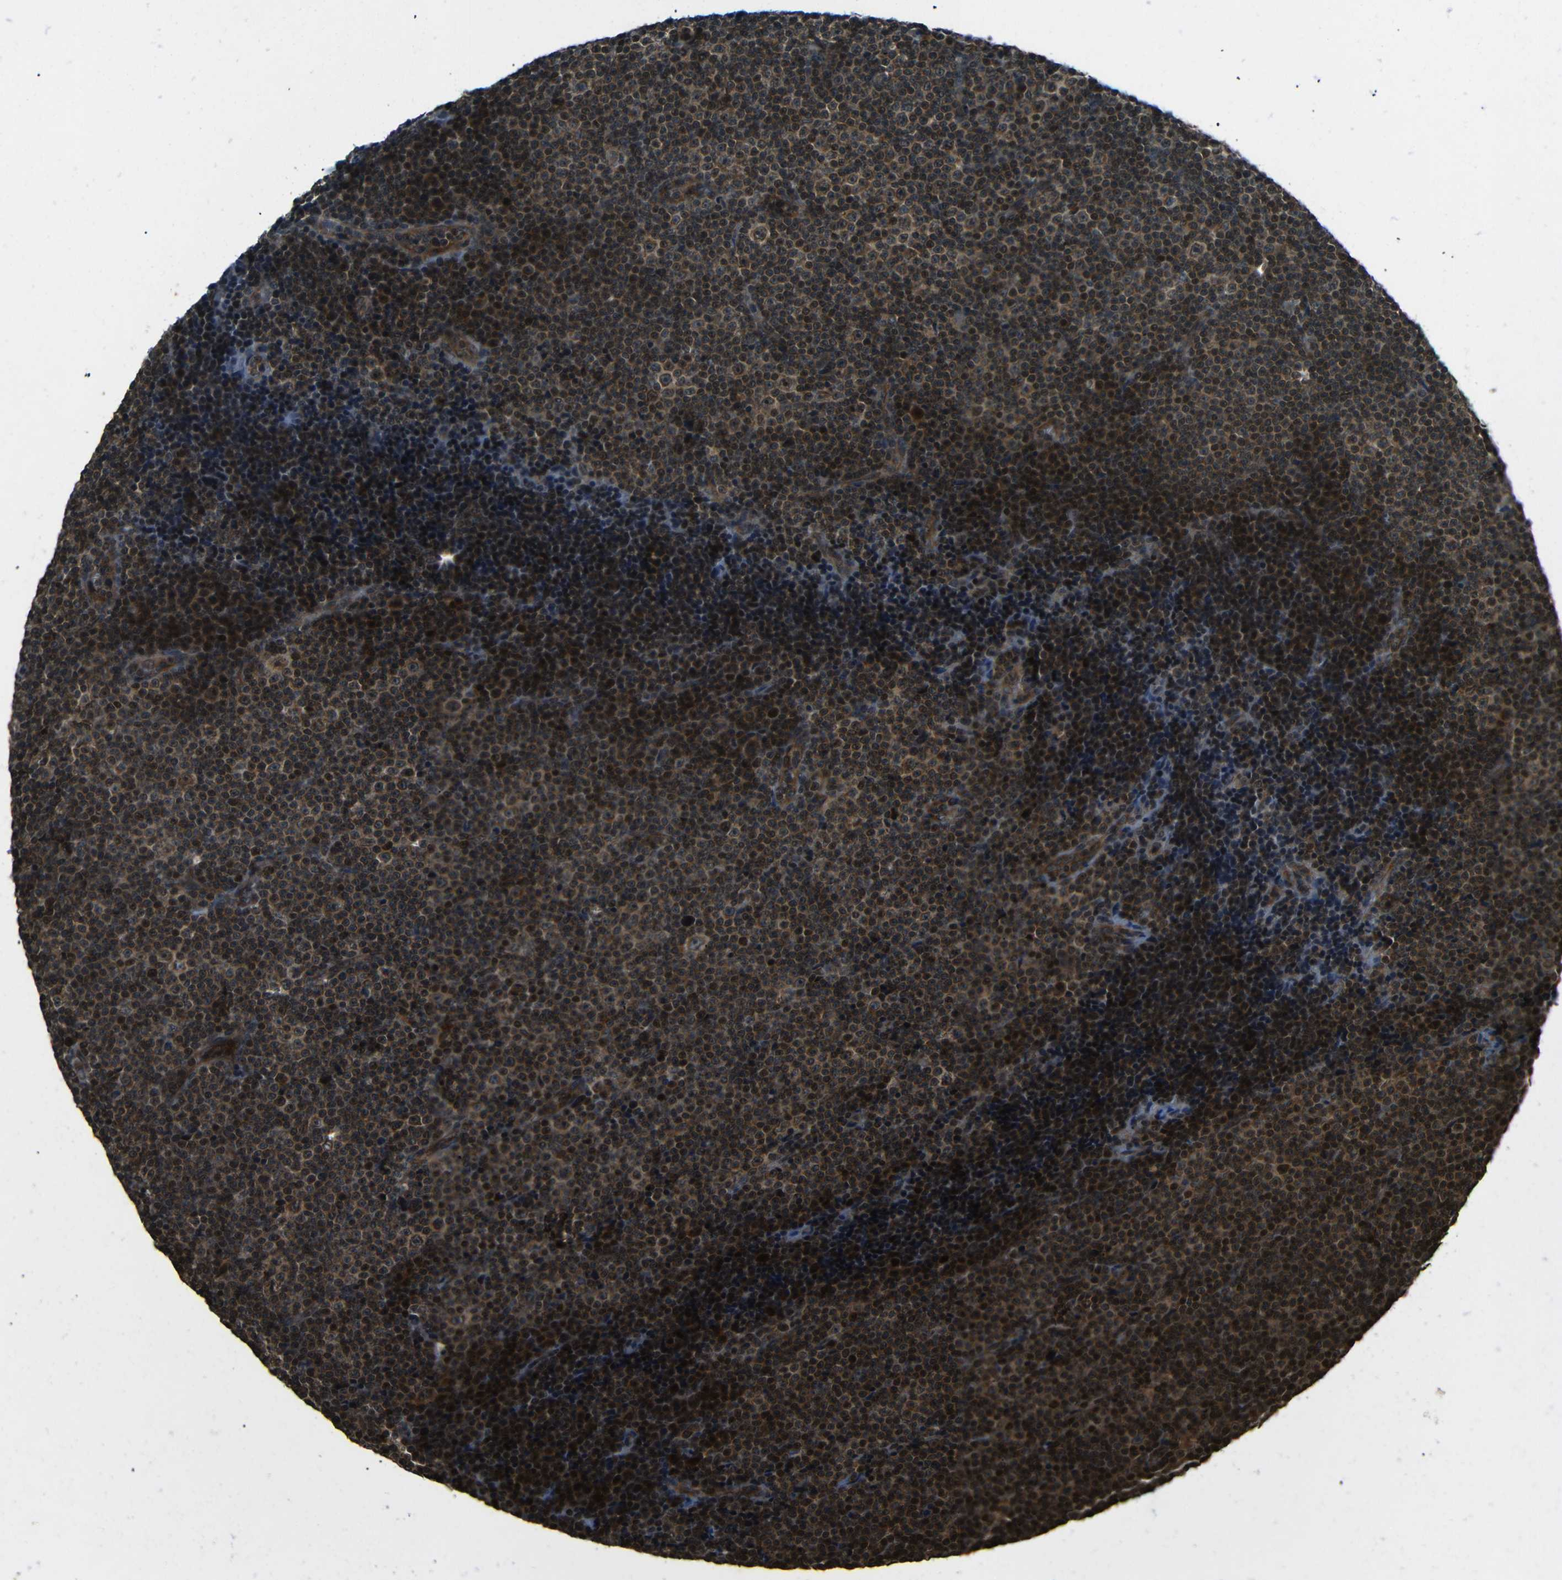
{"staining": {"intensity": "strong", "quantity": ">75%", "location": "cytoplasmic/membranous,nuclear"}, "tissue": "lymphoma", "cell_type": "Tumor cells", "image_type": "cancer", "snomed": [{"axis": "morphology", "description": "Malignant lymphoma, non-Hodgkin's type, Low grade"}, {"axis": "topography", "description": "Lymph node"}], "caption": "An IHC micrograph of tumor tissue is shown. Protein staining in brown labels strong cytoplasmic/membranous and nuclear positivity in lymphoma within tumor cells. (DAB = brown stain, brightfield microscopy at high magnification).", "gene": "PLK2", "patient": {"sex": "female", "age": 67}}